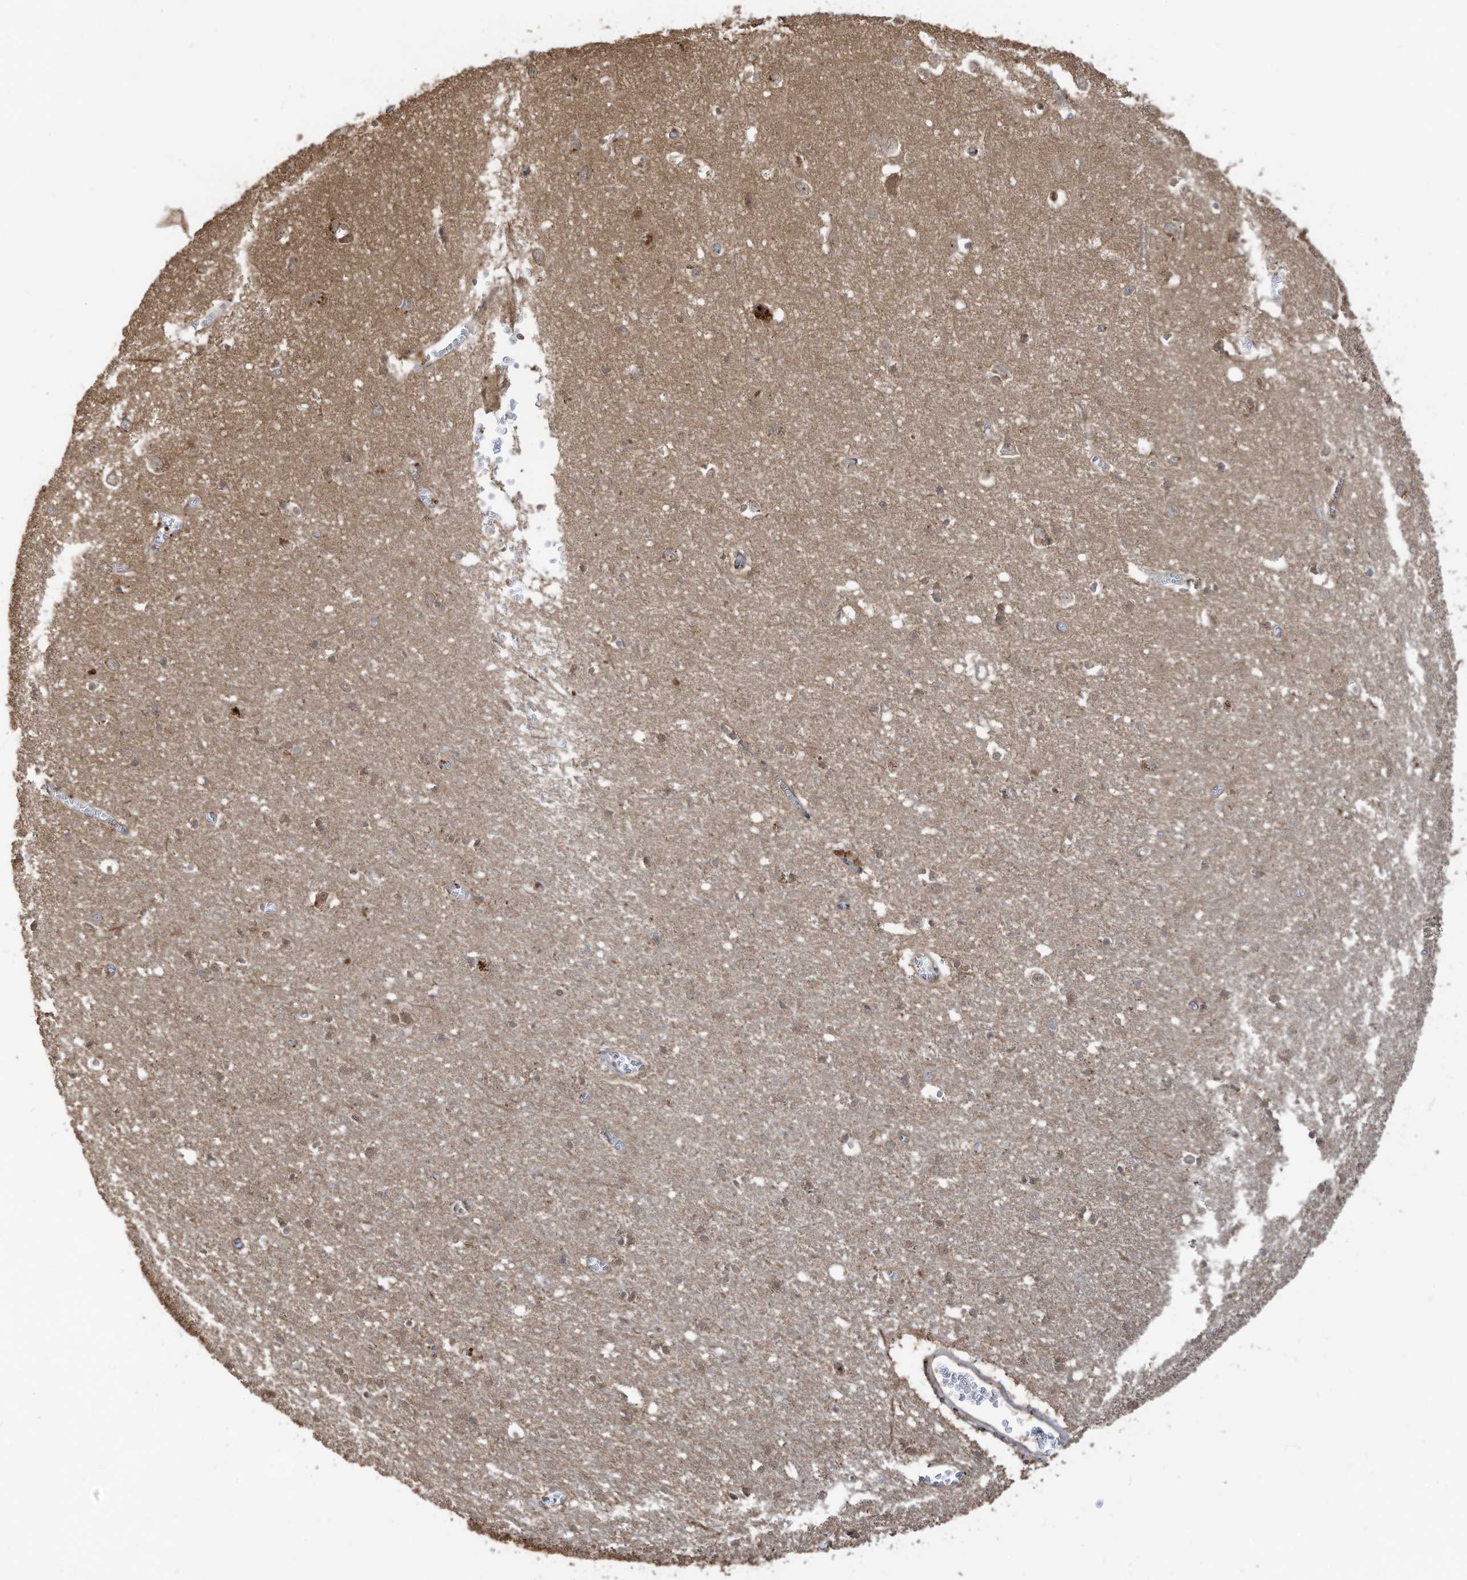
{"staining": {"intensity": "negative", "quantity": "none", "location": "none"}, "tissue": "cerebral cortex", "cell_type": "Endothelial cells", "image_type": "normal", "snomed": [{"axis": "morphology", "description": "Normal tissue, NOS"}, {"axis": "topography", "description": "Cerebral cortex"}], "caption": "A histopathology image of human cerebral cortex is negative for staining in endothelial cells.", "gene": "CARF", "patient": {"sex": "female", "age": 64}}